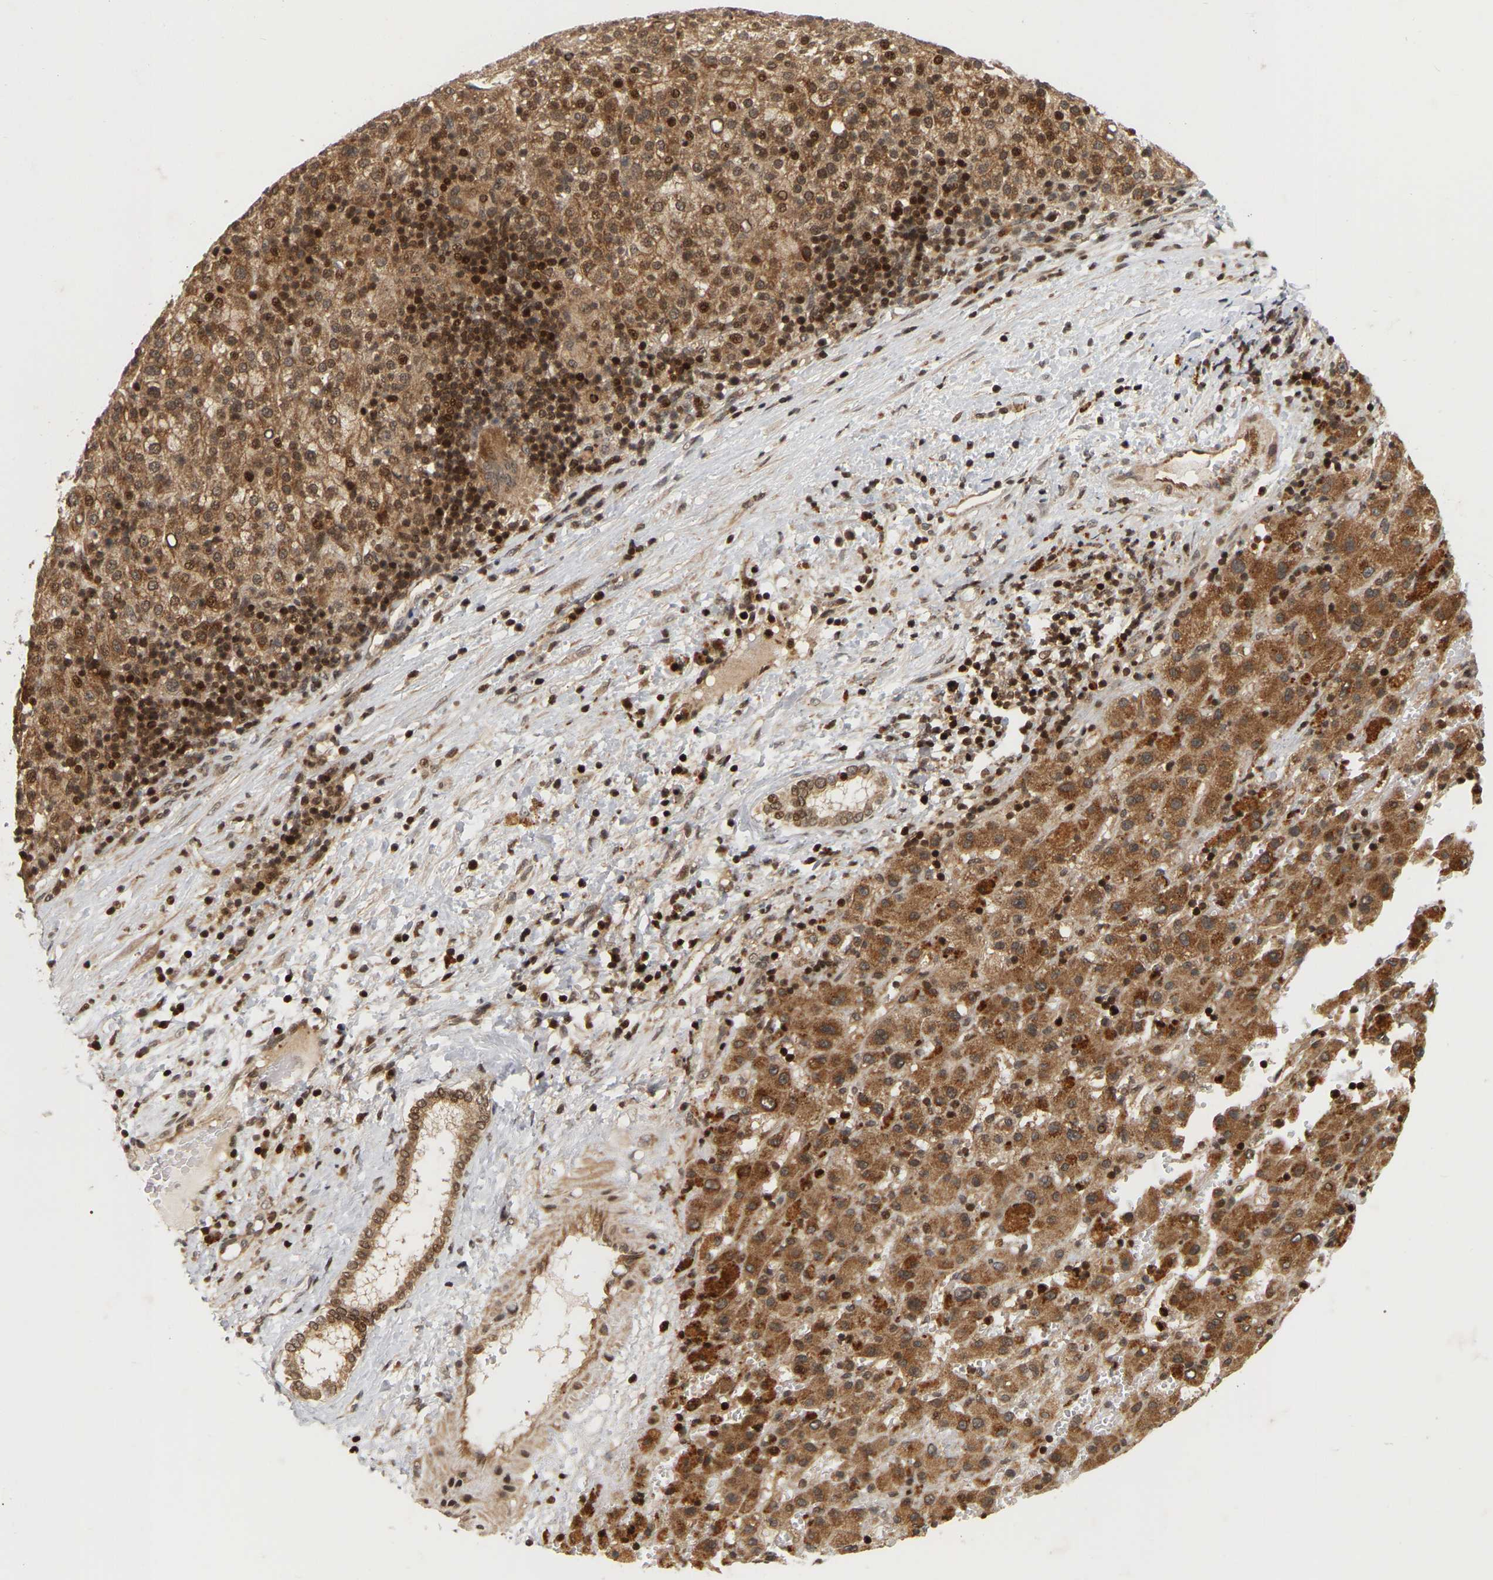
{"staining": {"intensity": "moderate", "quantity": ">75%", "location": "cytoplasmic/membranous"}, "tissue": "liver cancer", "cell_type": "Tumor cells", "image_type": "cancer", "snomed": [{"axis": "morphology", "description": "Carcinoma, Hepatocellular, NOS"}, {"axis": "topography", "description": "Liver"}], "caption": "Immunohistochemistry staining of liver cancer, which exhibits medium levels of moderate cytoplasmic/membranous positivity in about >75% of tumor cells indicating moderate cytoplasmic/membranous protein staining. The staining was performed using DAB (brown) for protein detection and nuclei were counterstained in hematoxylin (blue).", "gene": "NFE2L2", "patient": {"sex": "female", "age": 58}}